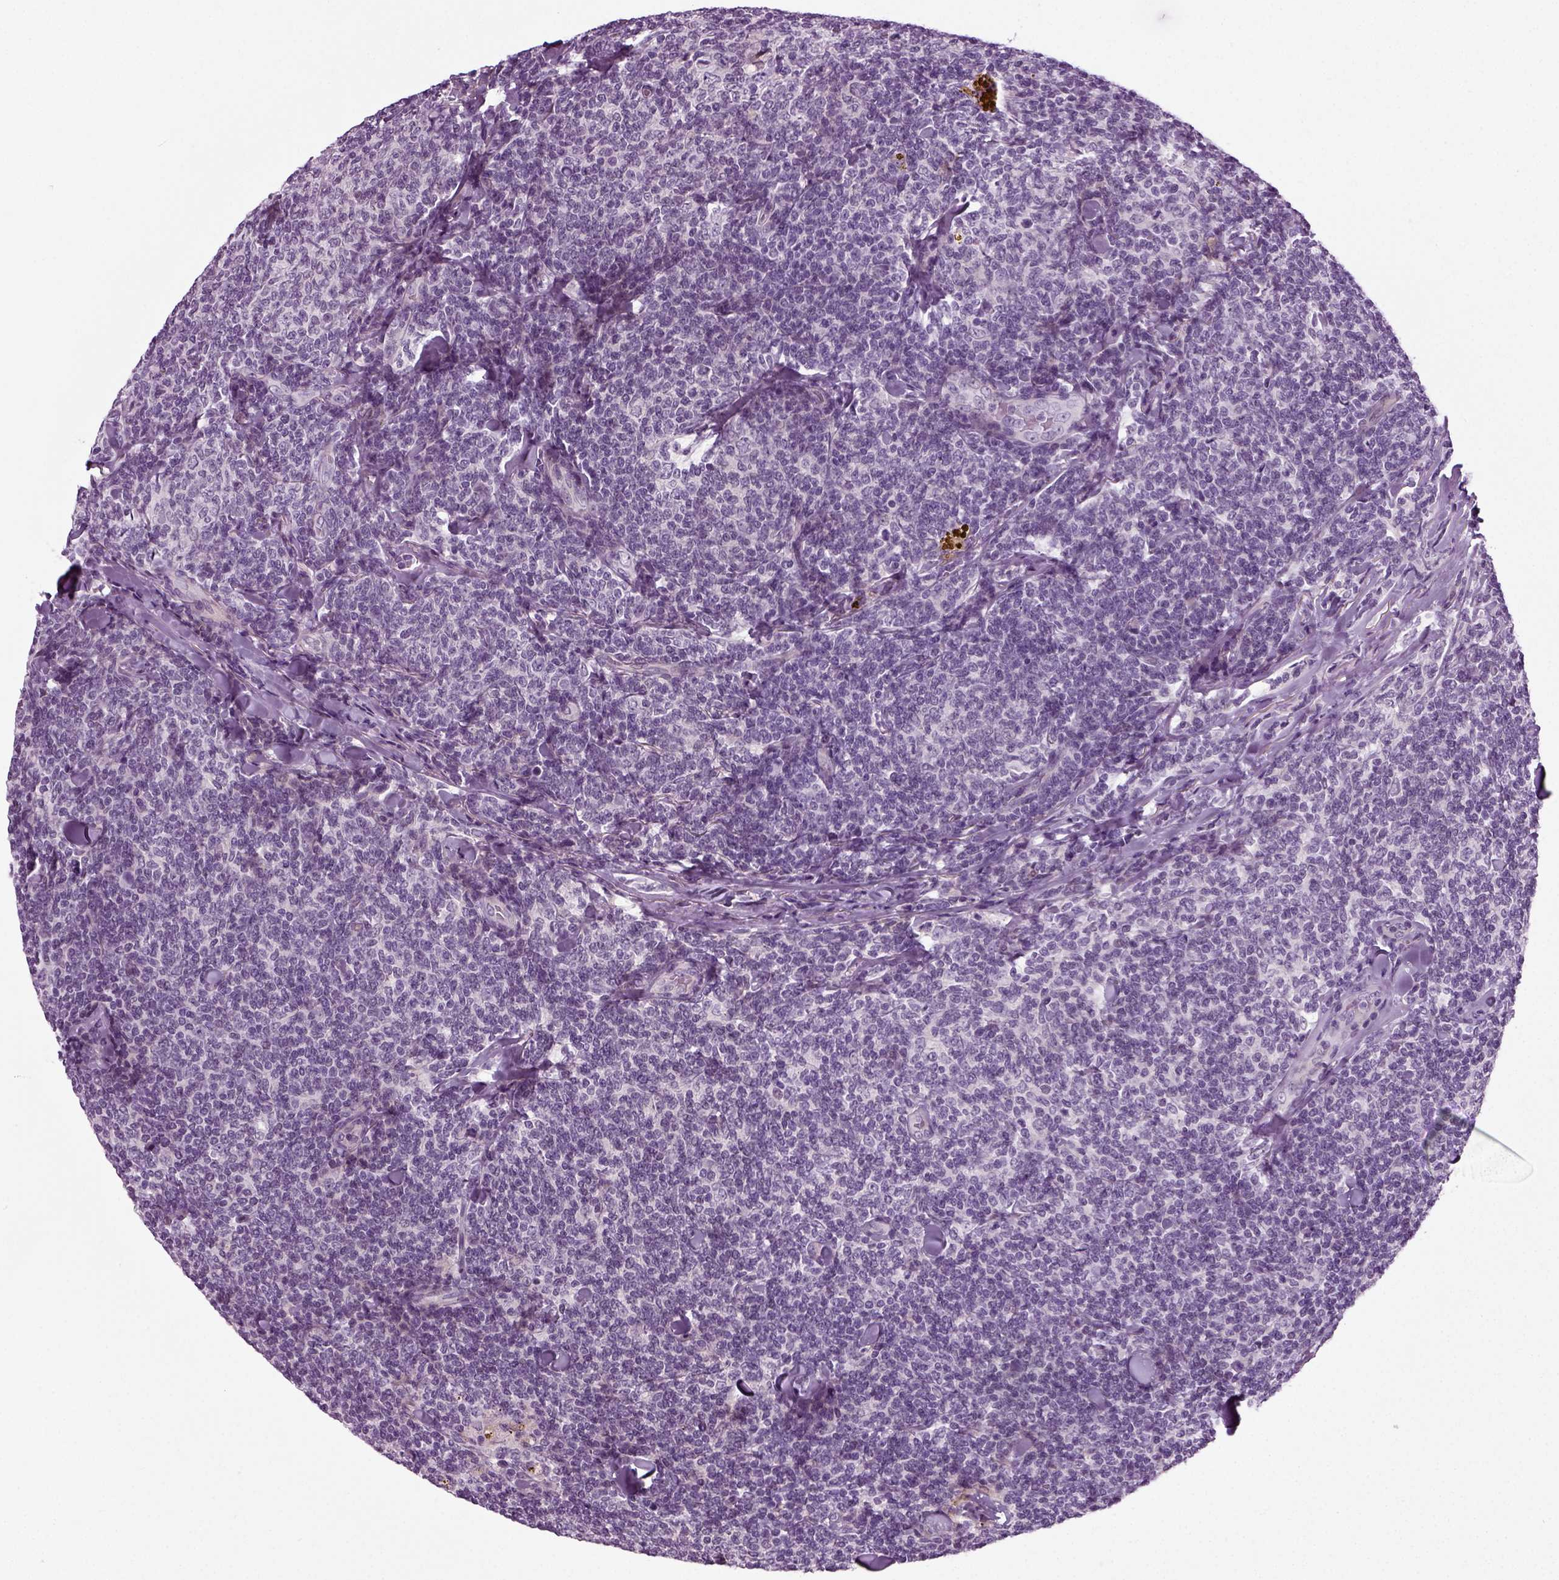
{"staining": {"intensity": "negative", "quantity": "none", "location": "none"}, "tissue": "lymphoma", "cell_type": "Tumor cells", "image_type": "cancer", "snomed": [{"axis": "morphology", "description": "Malignant lymphoma, non-Hodgkin's type, Low grade"}, {"axis": "topography", "description": "Lymph node"}], "caption": "Micrograph shows no protein expression in tumor cells of malignant lymphoma, non-Hodgkin's type (low-grade) tissue.", "gene": "SCG5", "patient": {"sex": "female", "age": 56}}